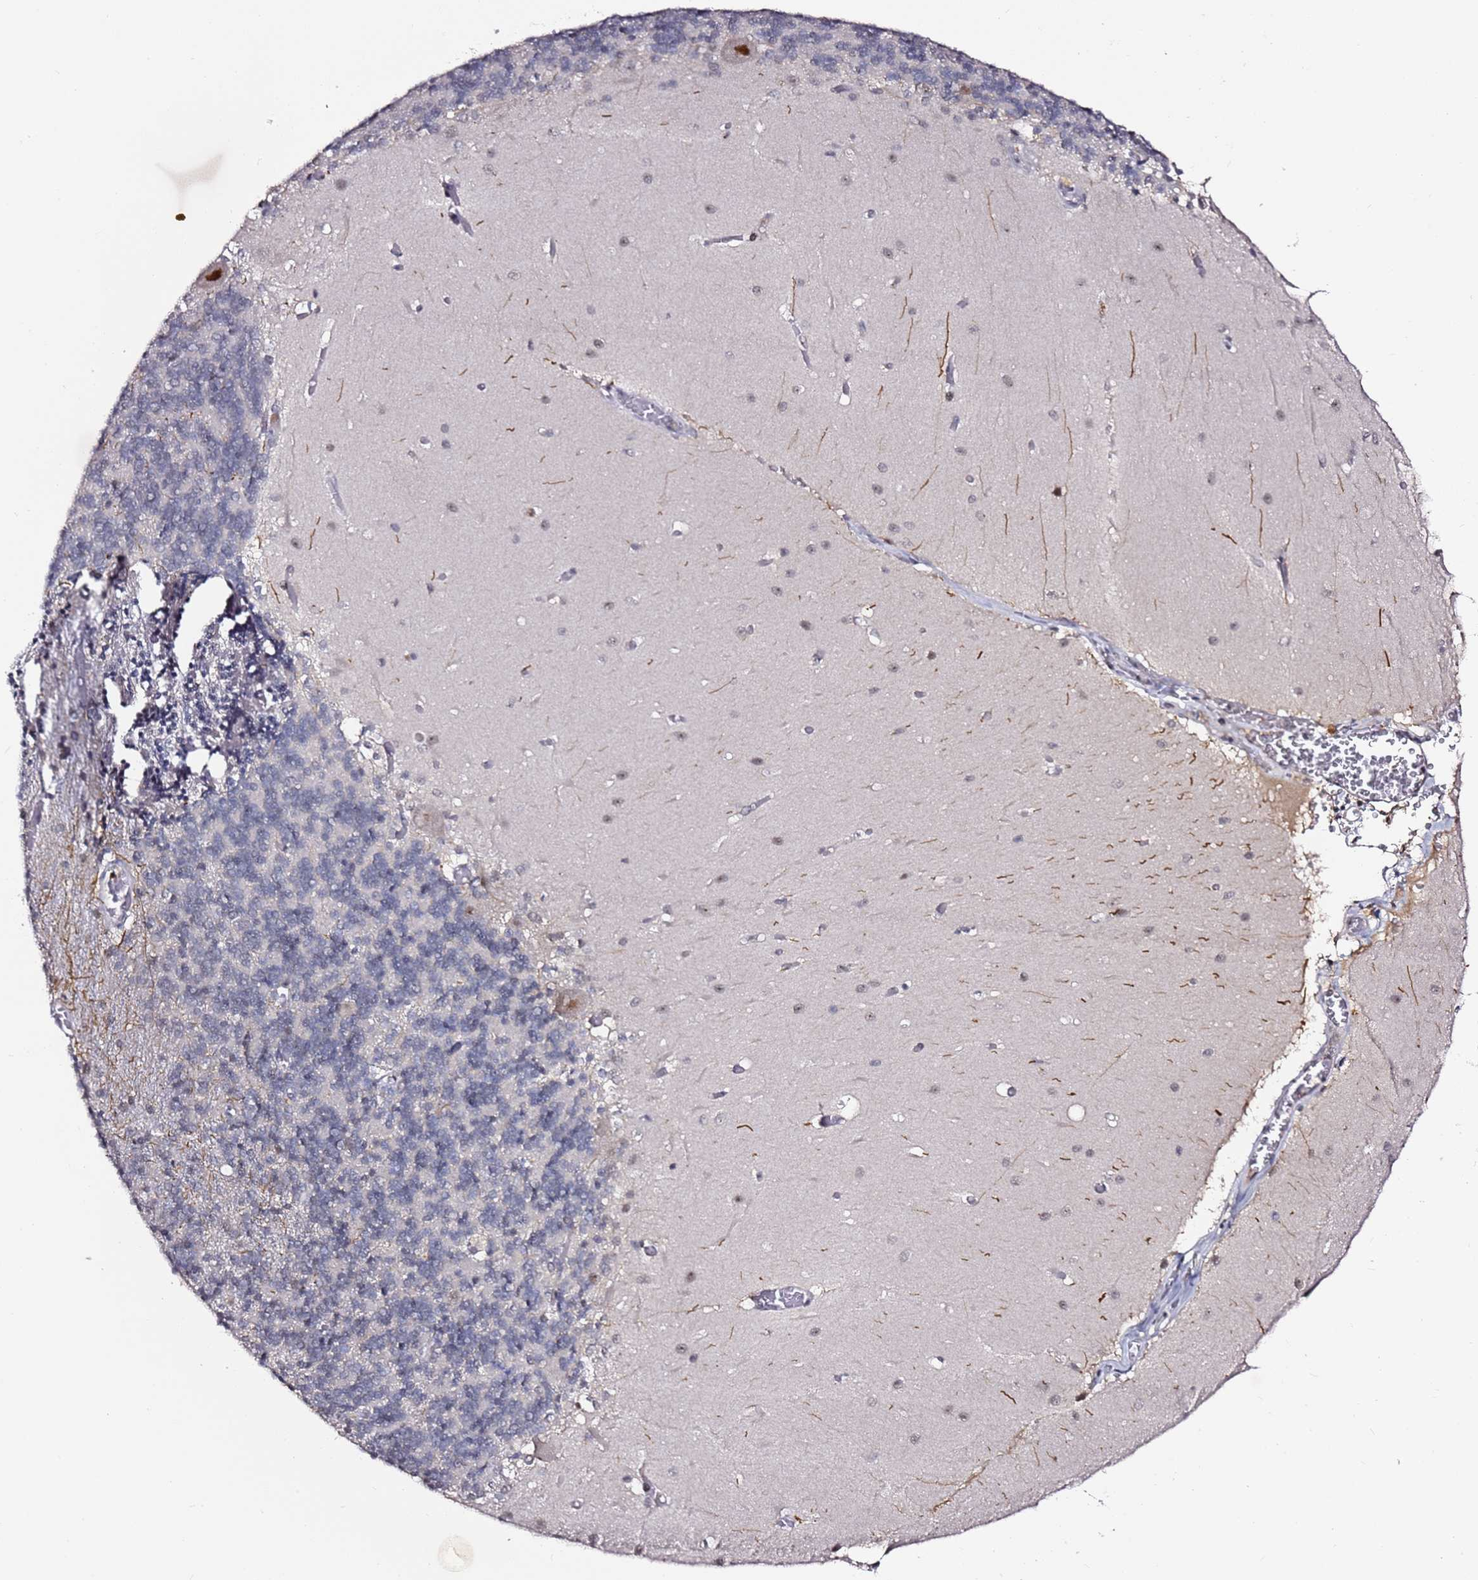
{"staining": {"intensity": "negative", "quantity": "none", "location": "none"}, "tissue": "cerebellum", "cell_type": "Cells in granular layer", "image_type": "normal", "snomed": [{"axis": "morphology", "description": "Normal tissue, NOS"}, {"axis": "topography", "description": "Cerebellum"}], "caption": "This is a photomicrograph of immunohistochemistry (IHC) staining of normal cerebellum, which shows no positivity in cells in granular layer. (Stains: DAB (3,3'-diaminobenzidine) IHC with hematoxylin counter stain, Microscopy: brightfield microscopy at high magnification).", "gene": "FCF1", "patient": {"sex": "male", "age": 37}}